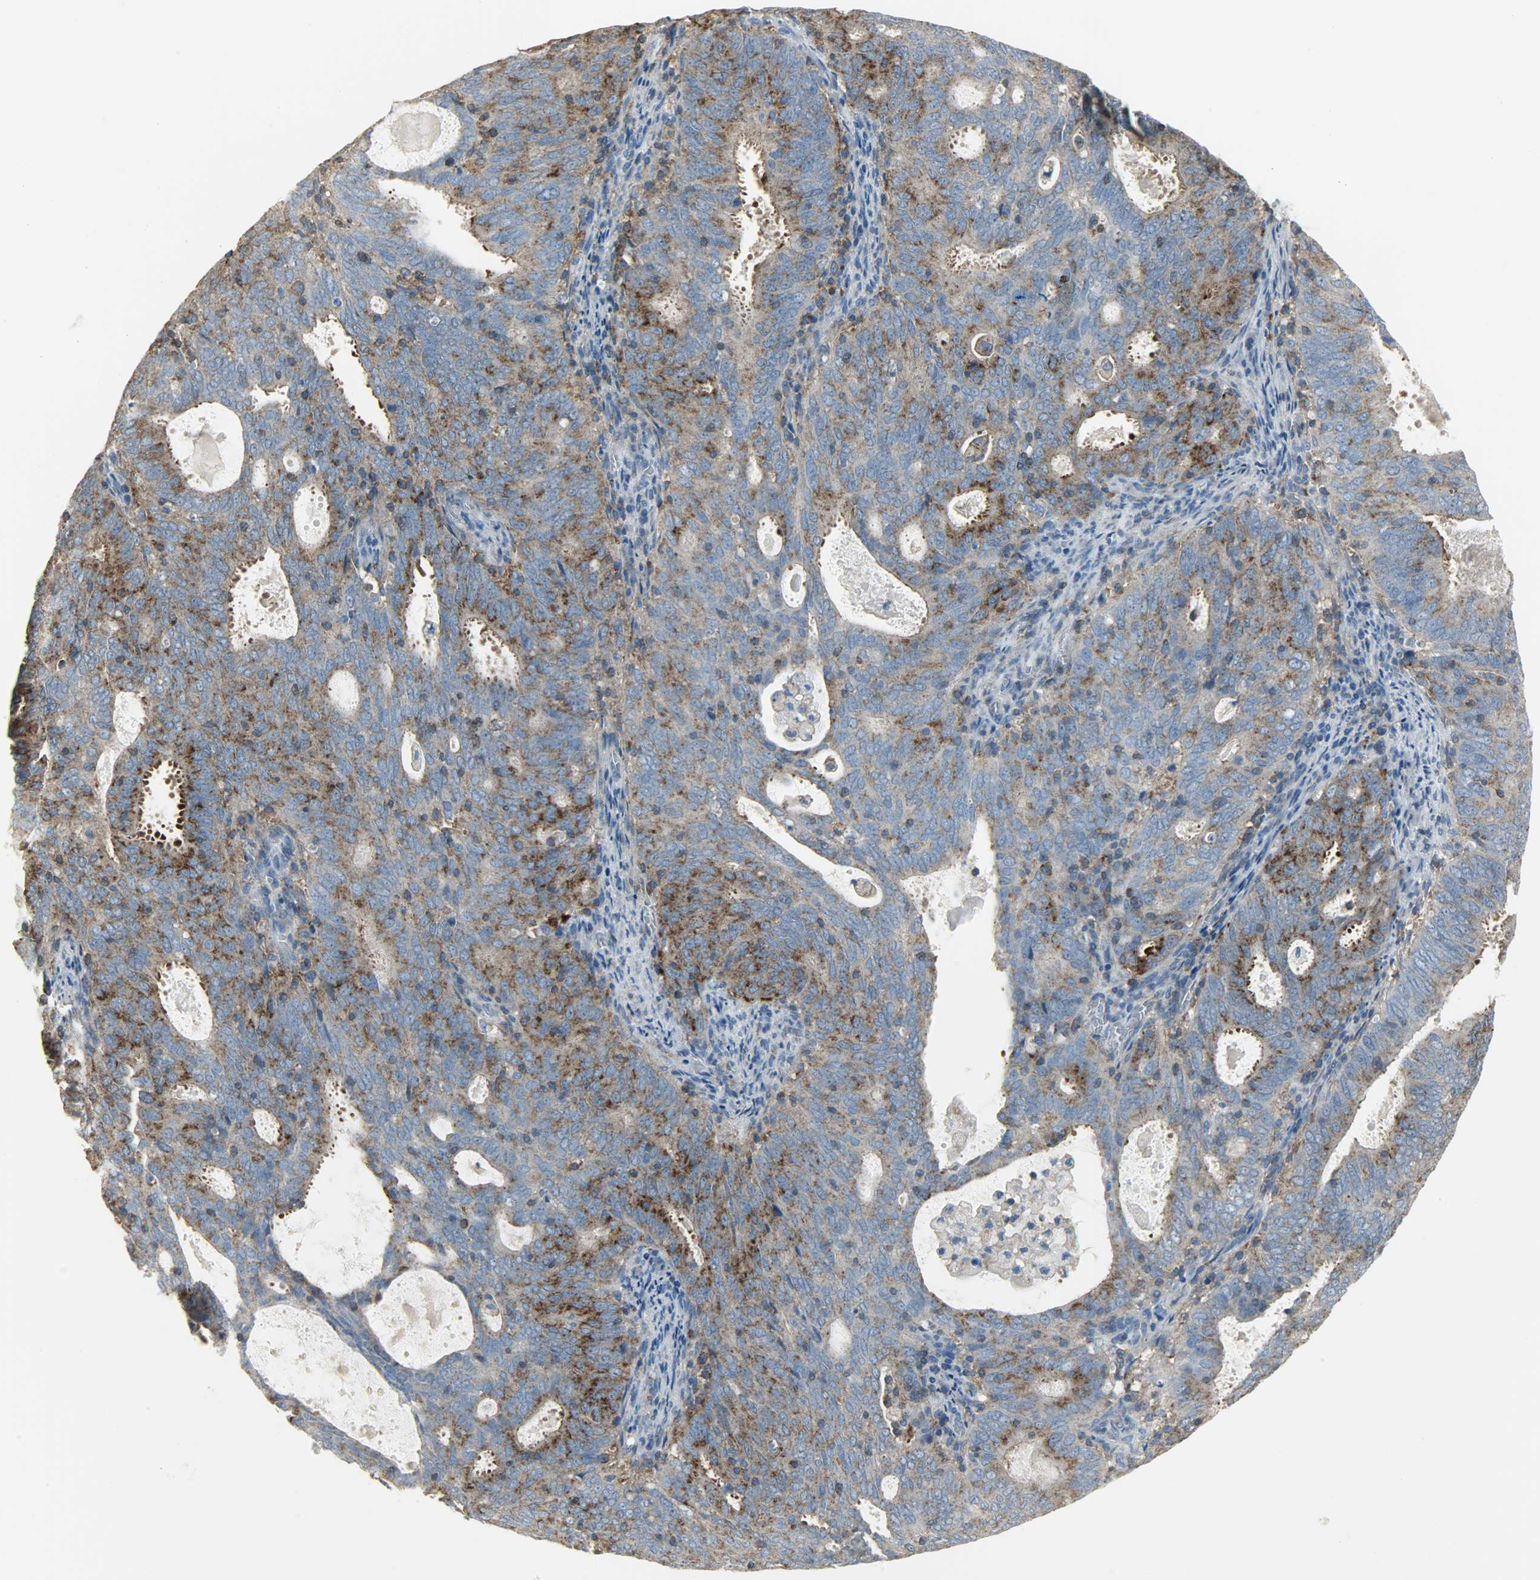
{"staining": {"intensity": "strong", "quantity": ">75%", "location": "cytoplasmic/membranous"}, "tissue": "cervical cancer", "cell_type": "Tumor cells", "image_type": "cancer", "snomed": [{"axis": "morphology", "description": "Adenocarcinoma, NOS"}, {"axis": "topography", "description": "Cervix"}], "caption": "About >75% of tumor cells in cervical cancer (adenocarcinoma) demonstrate strong cytoplasmic/membranous protein staining as visualized by brown immunohistochemical staining.", "gene": "DNAJA4", "patient": {"sex": "female", "age": 44}}